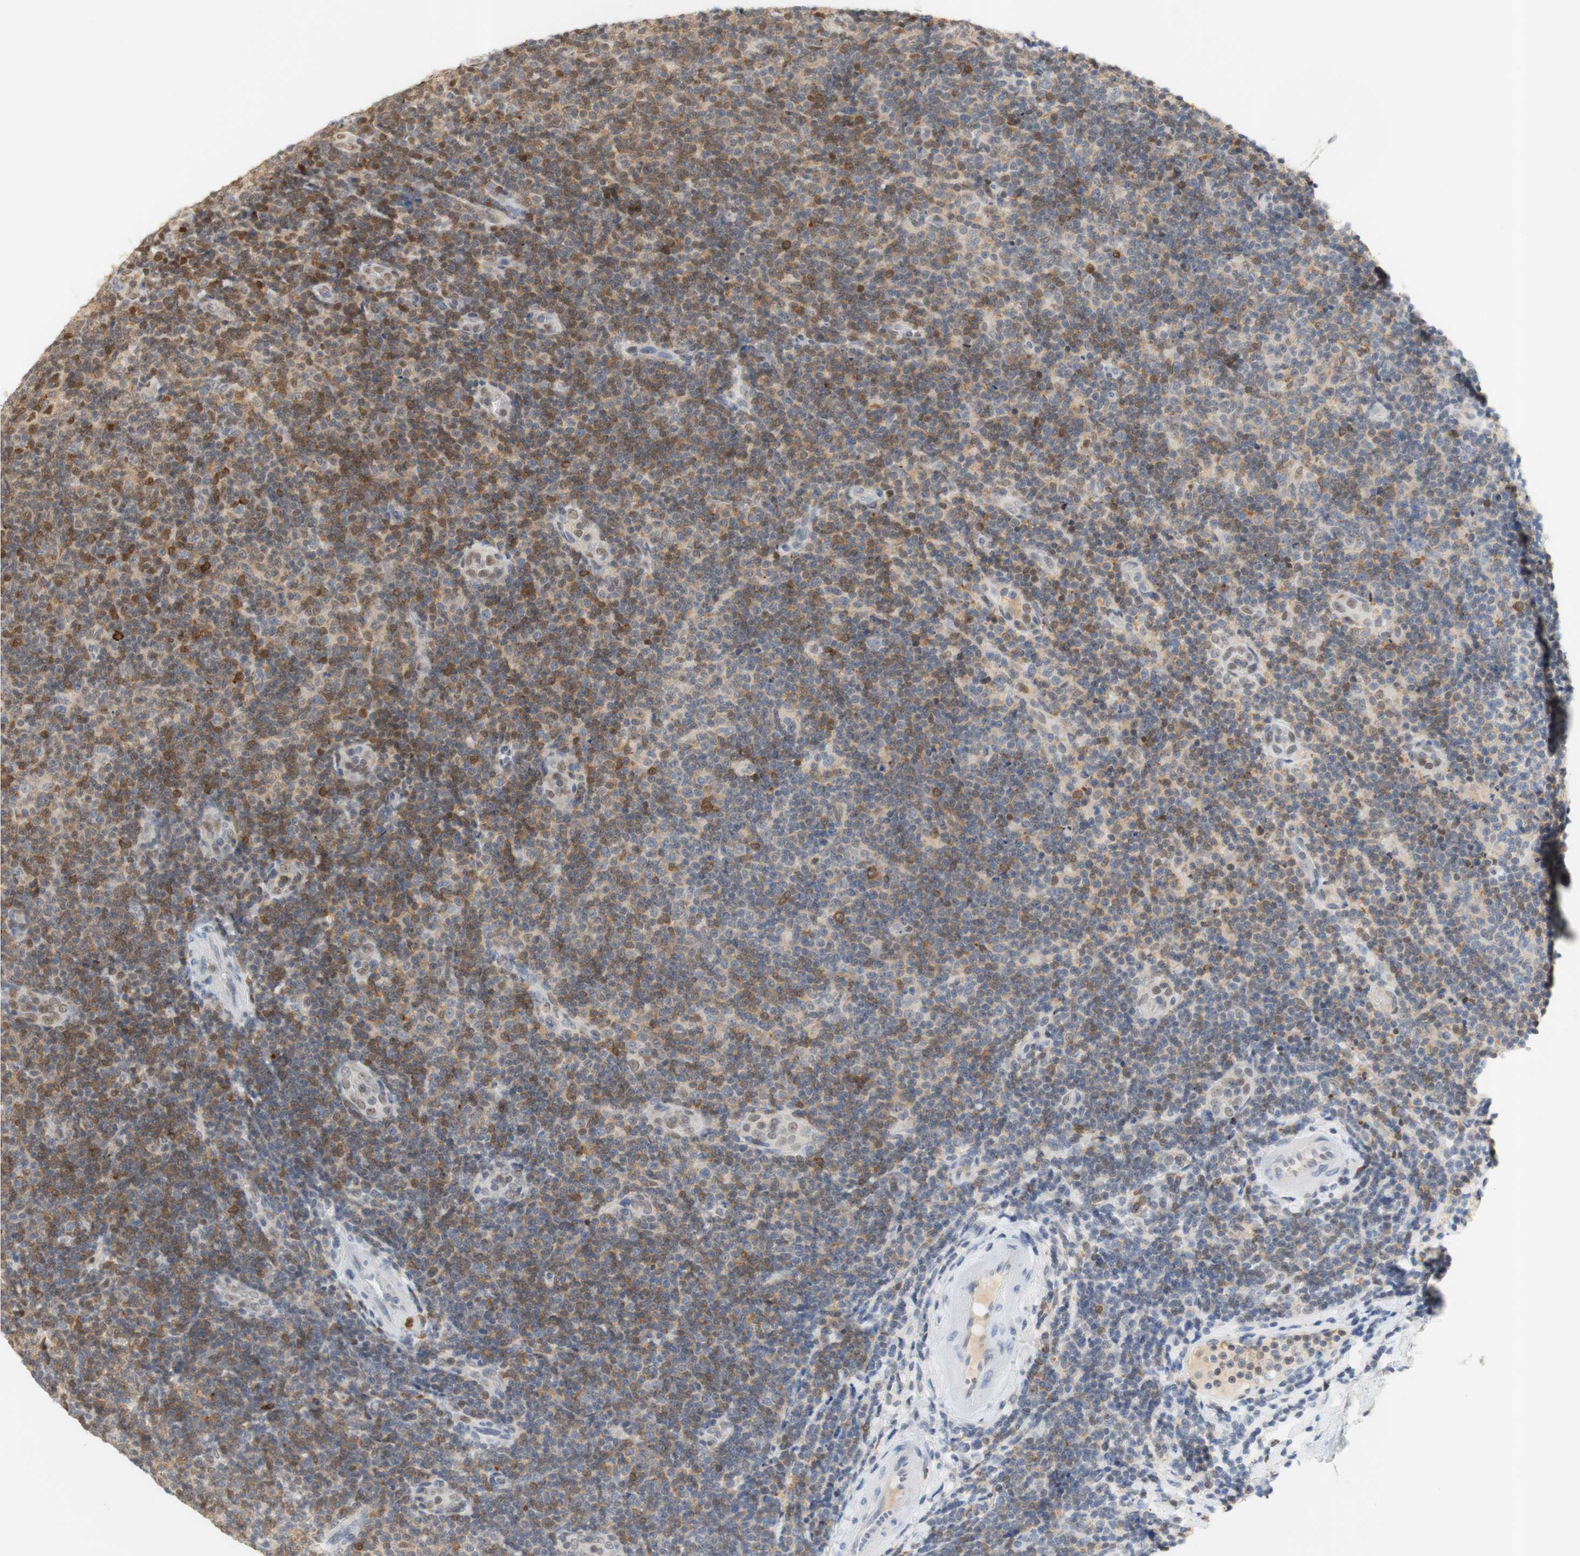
{"staining": {"intensity": "moderate", "quantity": ">75%", "location": "cytoplasmic/membranous"}, "tissue": "lymphoma", "cell_type": "Tumor cells", "image_type": "cancer", "snomed": [{"axis": "morphology", "description": "Malignant lymphoma, non-Hodgkin's type, Low grade"}, {"axis": "topography", "description": "Lymph node"}], "caption": "Malignant lymphoma, non-Hodgkin's type (low-grade) tissue demonstrates moderate cytoplasmic/membranous positivity in about >75% of tumor cells, visualized by immunohistochemistry. The staining is performed using DAB brown chromogen to label protein expression. The nuclei are counter-stained blue using hematoxylin.", "gene": "NAP1L4", "patient": {"sex": "male", "age": 83}}